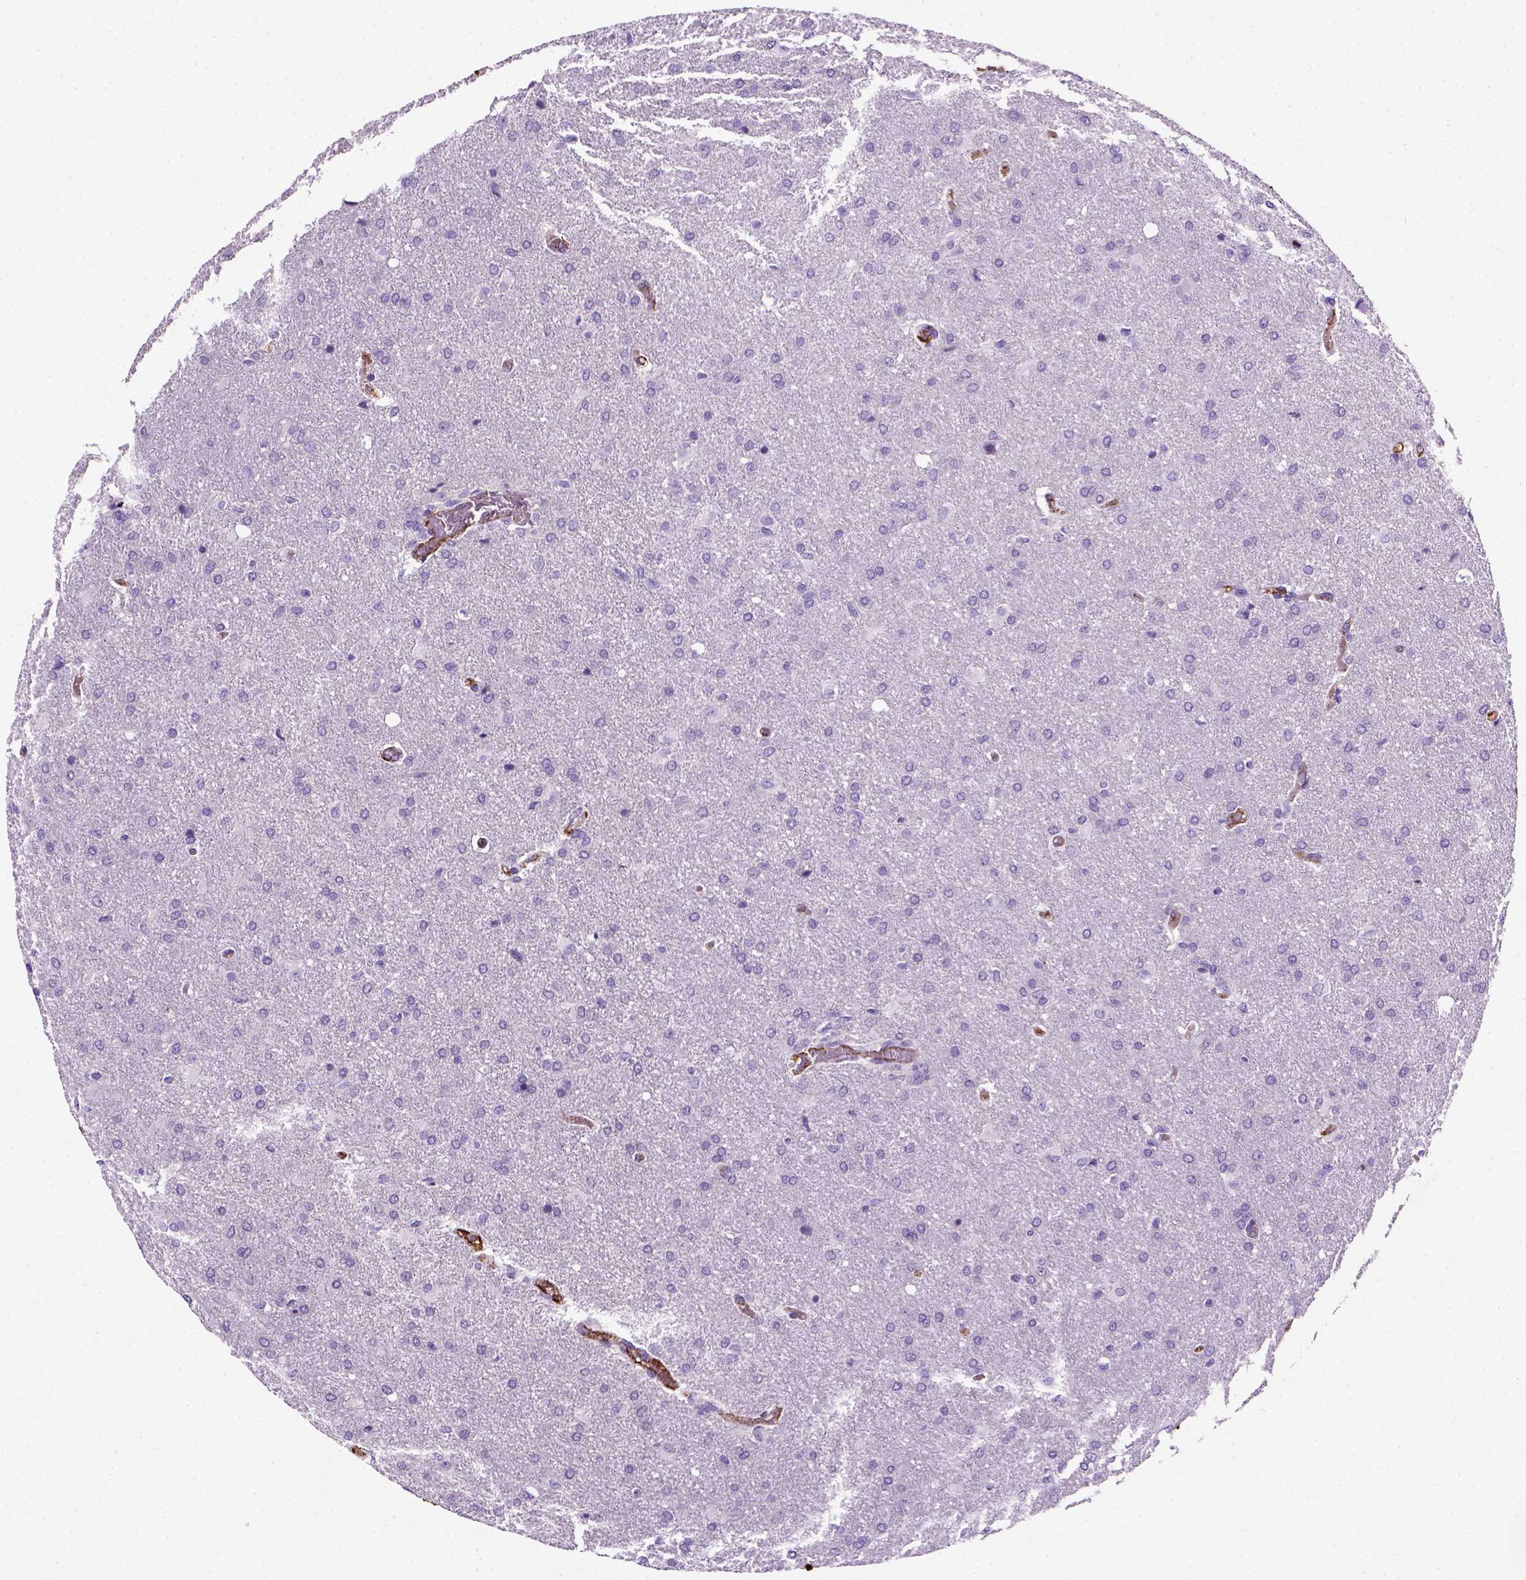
{"staining": {"intensity": "negative", "quantity": "none", "location": "none"}, "tissue": "glioma", "cell_type": "Tumor cells", "image_type": "cancer", "snomed": [{"axis": "morphology", "description": "Glioma, malignant, High grade"}, {"axis": "topography", "description": "Brain"}], "caption": "DAB (3,3'-diaminobenzidine) immunohistochemical staining of high-grade glioma (malignant) reveals no significant staining in tumor cells. (Brightfield microscopy of DAB immunohistochemistry (IHC) at high magnification).", "gene": "VWF", "patient": {"sex": "male", "age": 68}}